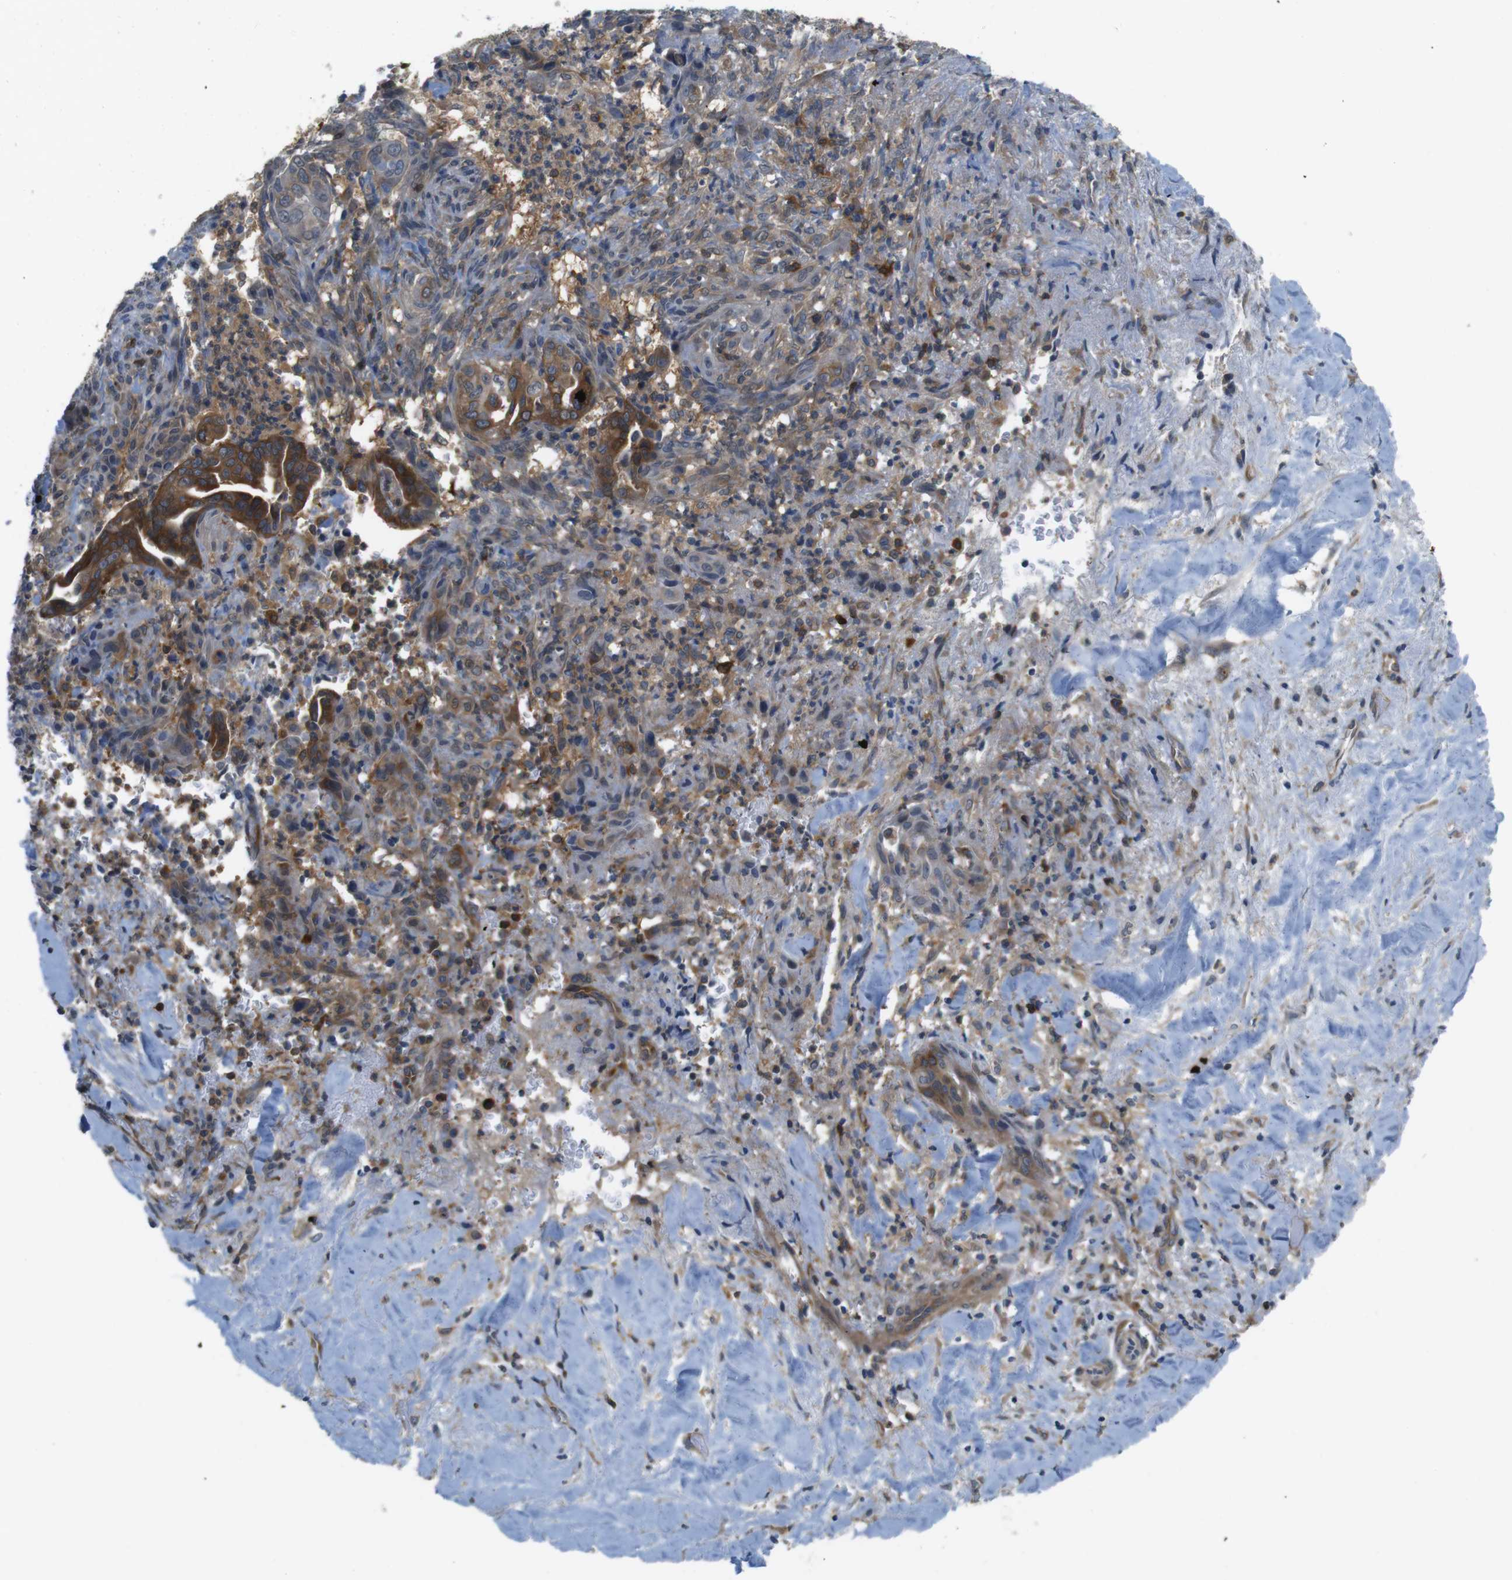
{"staining": {"intensity": "strong", "quantity": ">75%", "location": "cytoplasmic/membranous"}, "tissue": "liver cancer", "cell_type": "Tumor cells", "image_type": "cancer", "snomed": [{"axis": "morphology", "description": "Cholangiocarcinoma"}, {"axis": "topography", "description": "Liver"}], "caption": "A brown stain highlights strong cytoplasmic/membranous expression of a protein in human liver cholangiocarcinoma tumor cells.", "gene": "MTHFD1", "patient": {"sex": "female", "age": 67}}